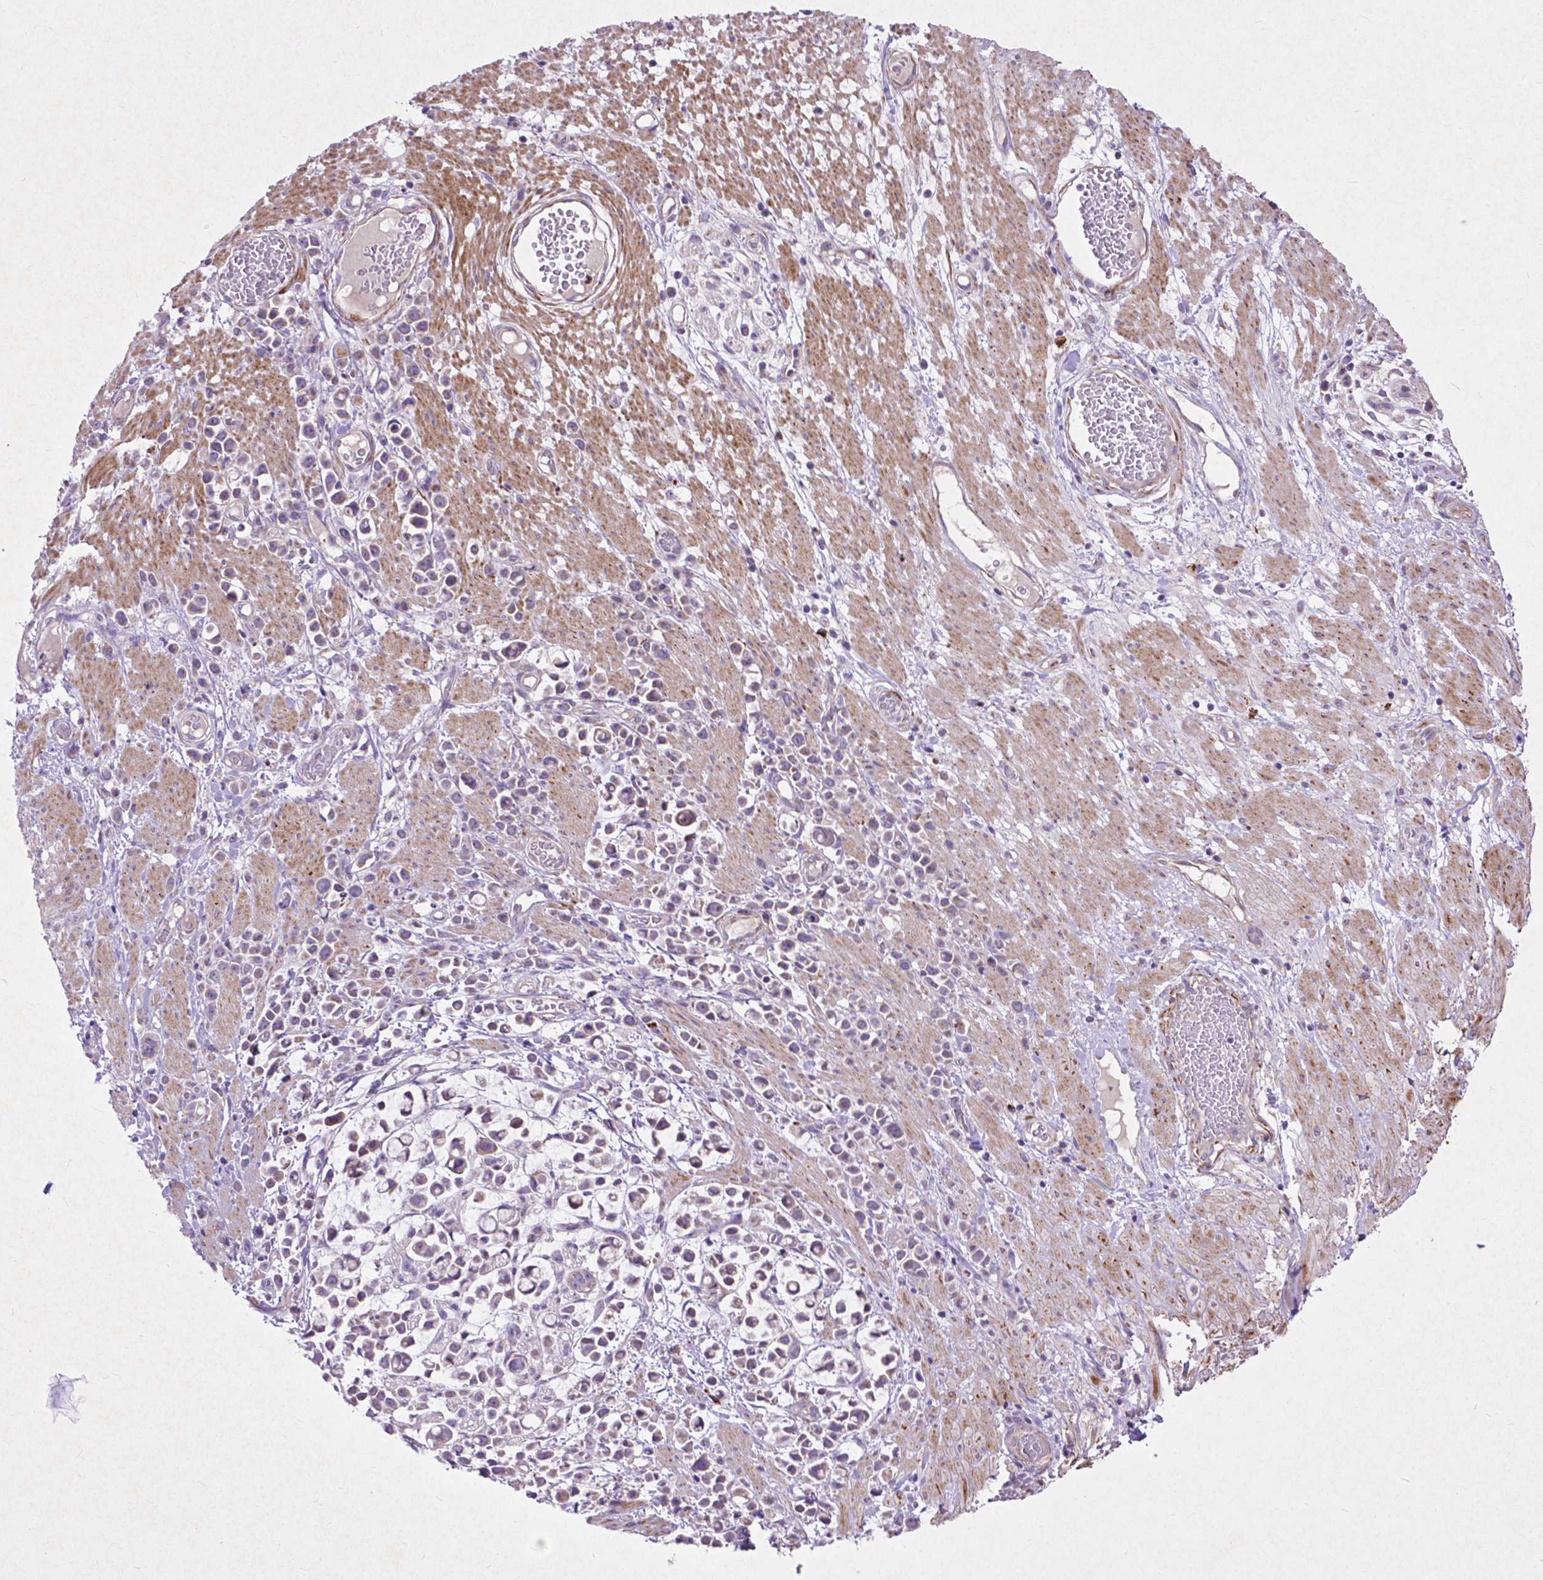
{"staining": {"intensity": "weak", "quantity": "<25%", "location": "cytoplasmic/membranous"}, "tissue": "stomach cancer", "cell_type": "Tumor cells", "image_type": "cancer", "snomed": [{"axis": "morphology", "description": "Adenocarcinoma, NOS"}, {"axis": "topography", "description": "Stomach"}], "caption": "Tumor cells show no significant positivity in adenocarcinoma (stomach). (IHC, brightfield microscopy, high magnification).", "gene": "THEGL", "patient": {"sex": "male", "age": 82}}